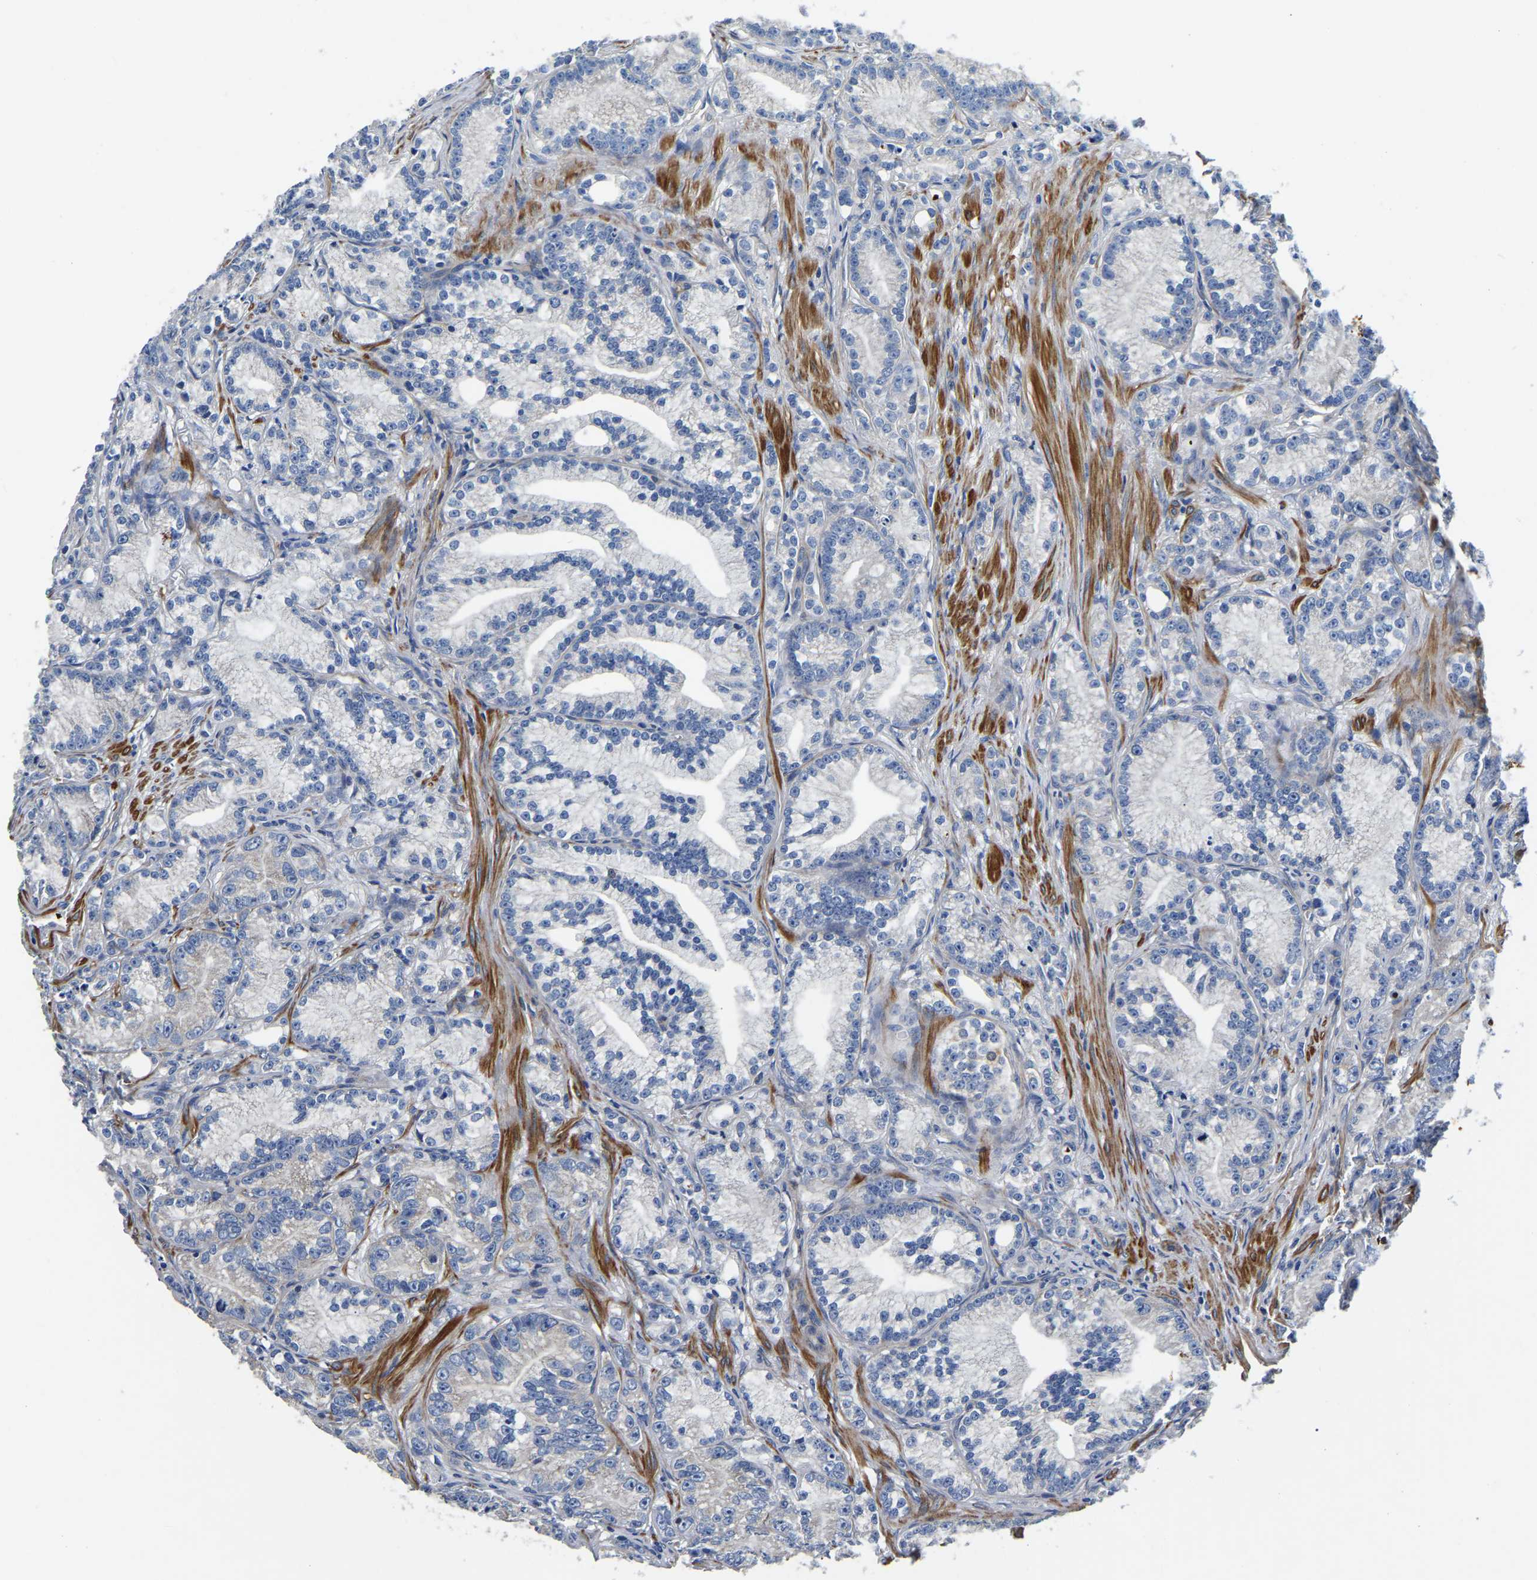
{"staining": {"intensity": "negative", "quantity": "none", "location": "none"}, "tissue": "prostate cancer", "cell_type": "Tumor cells", "image_type": "cancer", "snomed": [{"axis": "morphology", "description": "Adenocarcinoma, Low grade"}, {"axis": "topography", "description": "Prostate"}], "caption": "Protein analysis of prostate cancer (adenocarcinoma (low-grade)) exhibits no significant staining in tumor cells.", "gene": "KCTD17", "patient": {"sex": "male", "age": 89}}